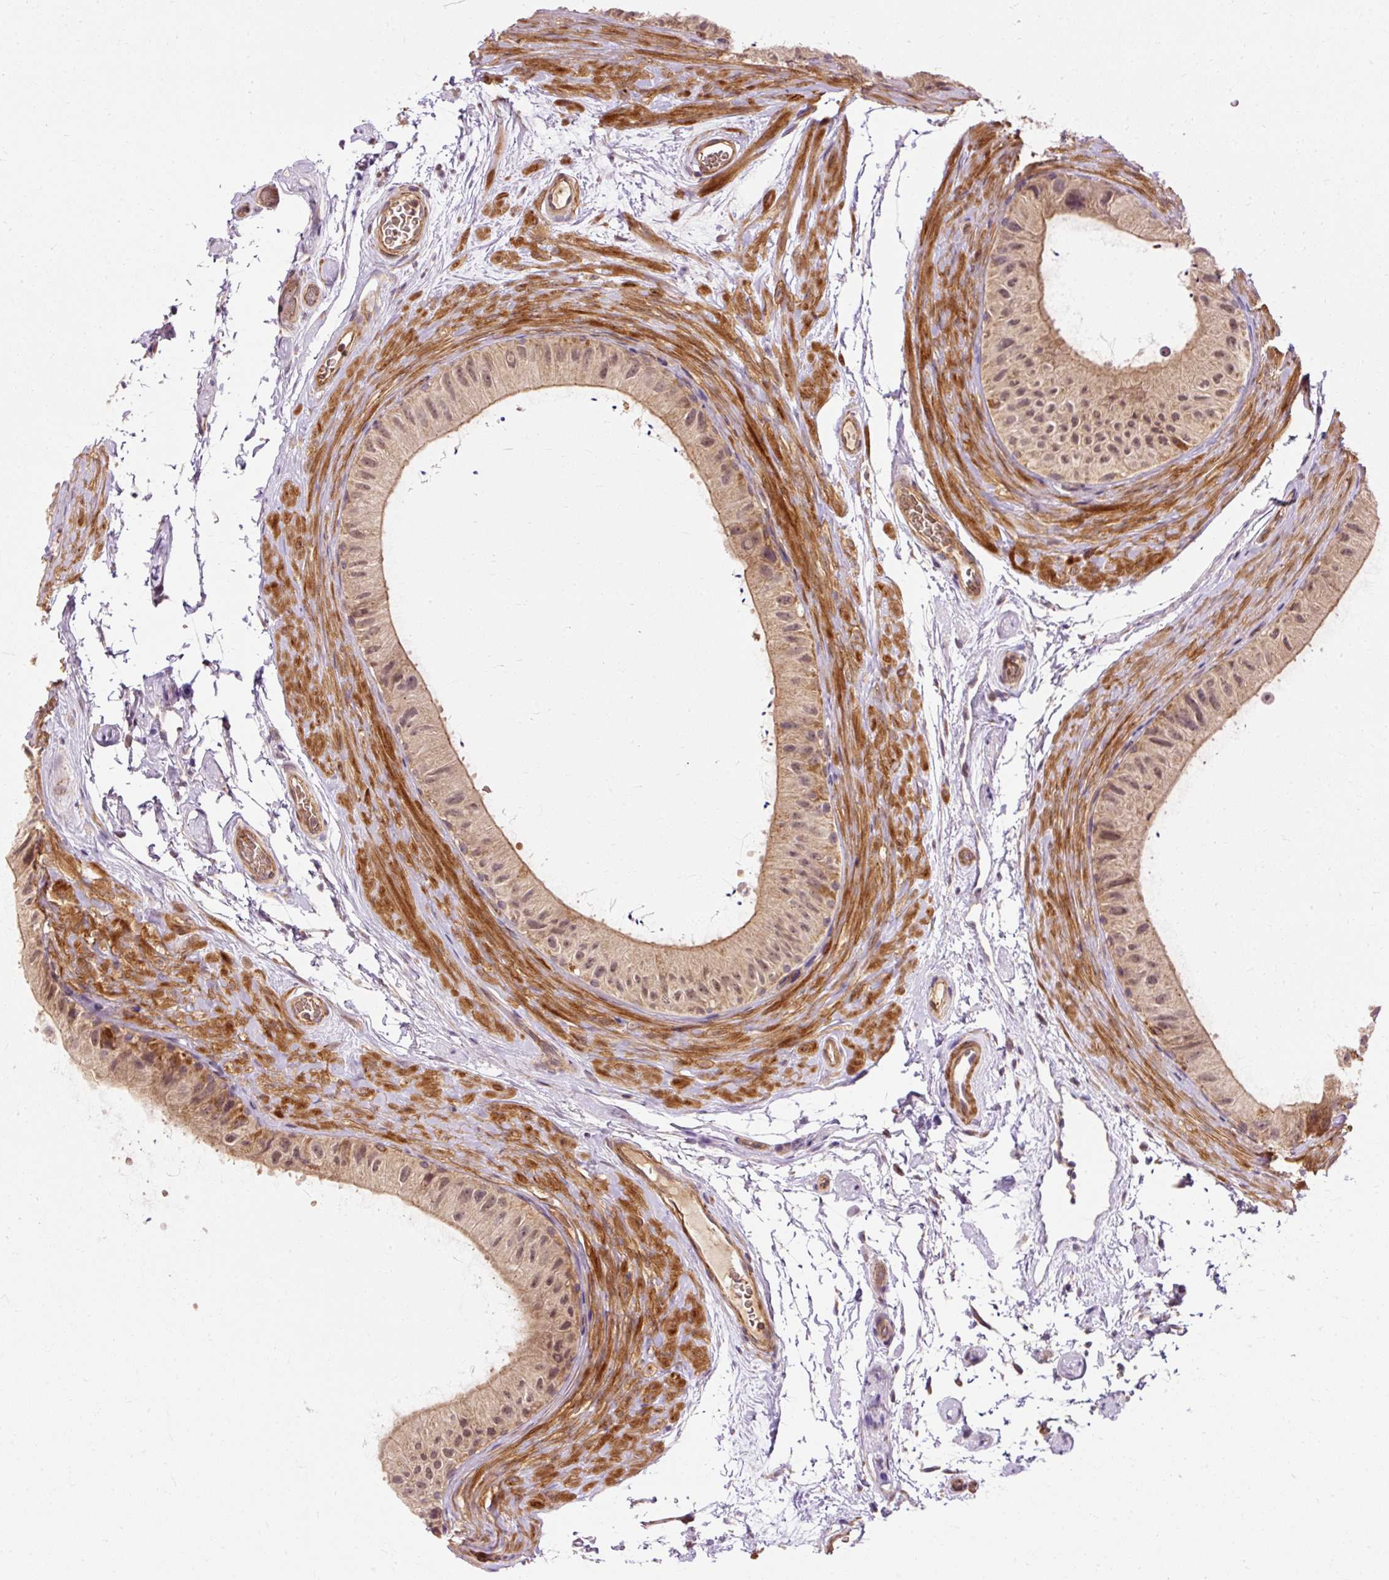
{"staining": {"intensity": "moderate", "quantity": "25%-75%", "location": "cytoplasmic/membranous,nuclear"}, "tissue": "epididymis", "cell_type": "Glandular cells", "image_type": "normal", "snomed": [{"axis": "morphology", "description": "Normal tissue, NOS"}, {"axis": "topography", "description": "Epididymis"}], "caption": "DAB immunohistochemical staining of normal epididymis displays moderate cytoplasmic/membranous,nuclear protein positivity in approximately 25%-75% of glandular cells. The staining was performed using DAB (3,3'-diaminobenzidine) to visualize the protein expression in brown, while the nuclei were stained in blue with hematoxylin (Magnification: 20x).", "gene": "RIPOR3", "patient": {"sex": "male", "age": 55}}